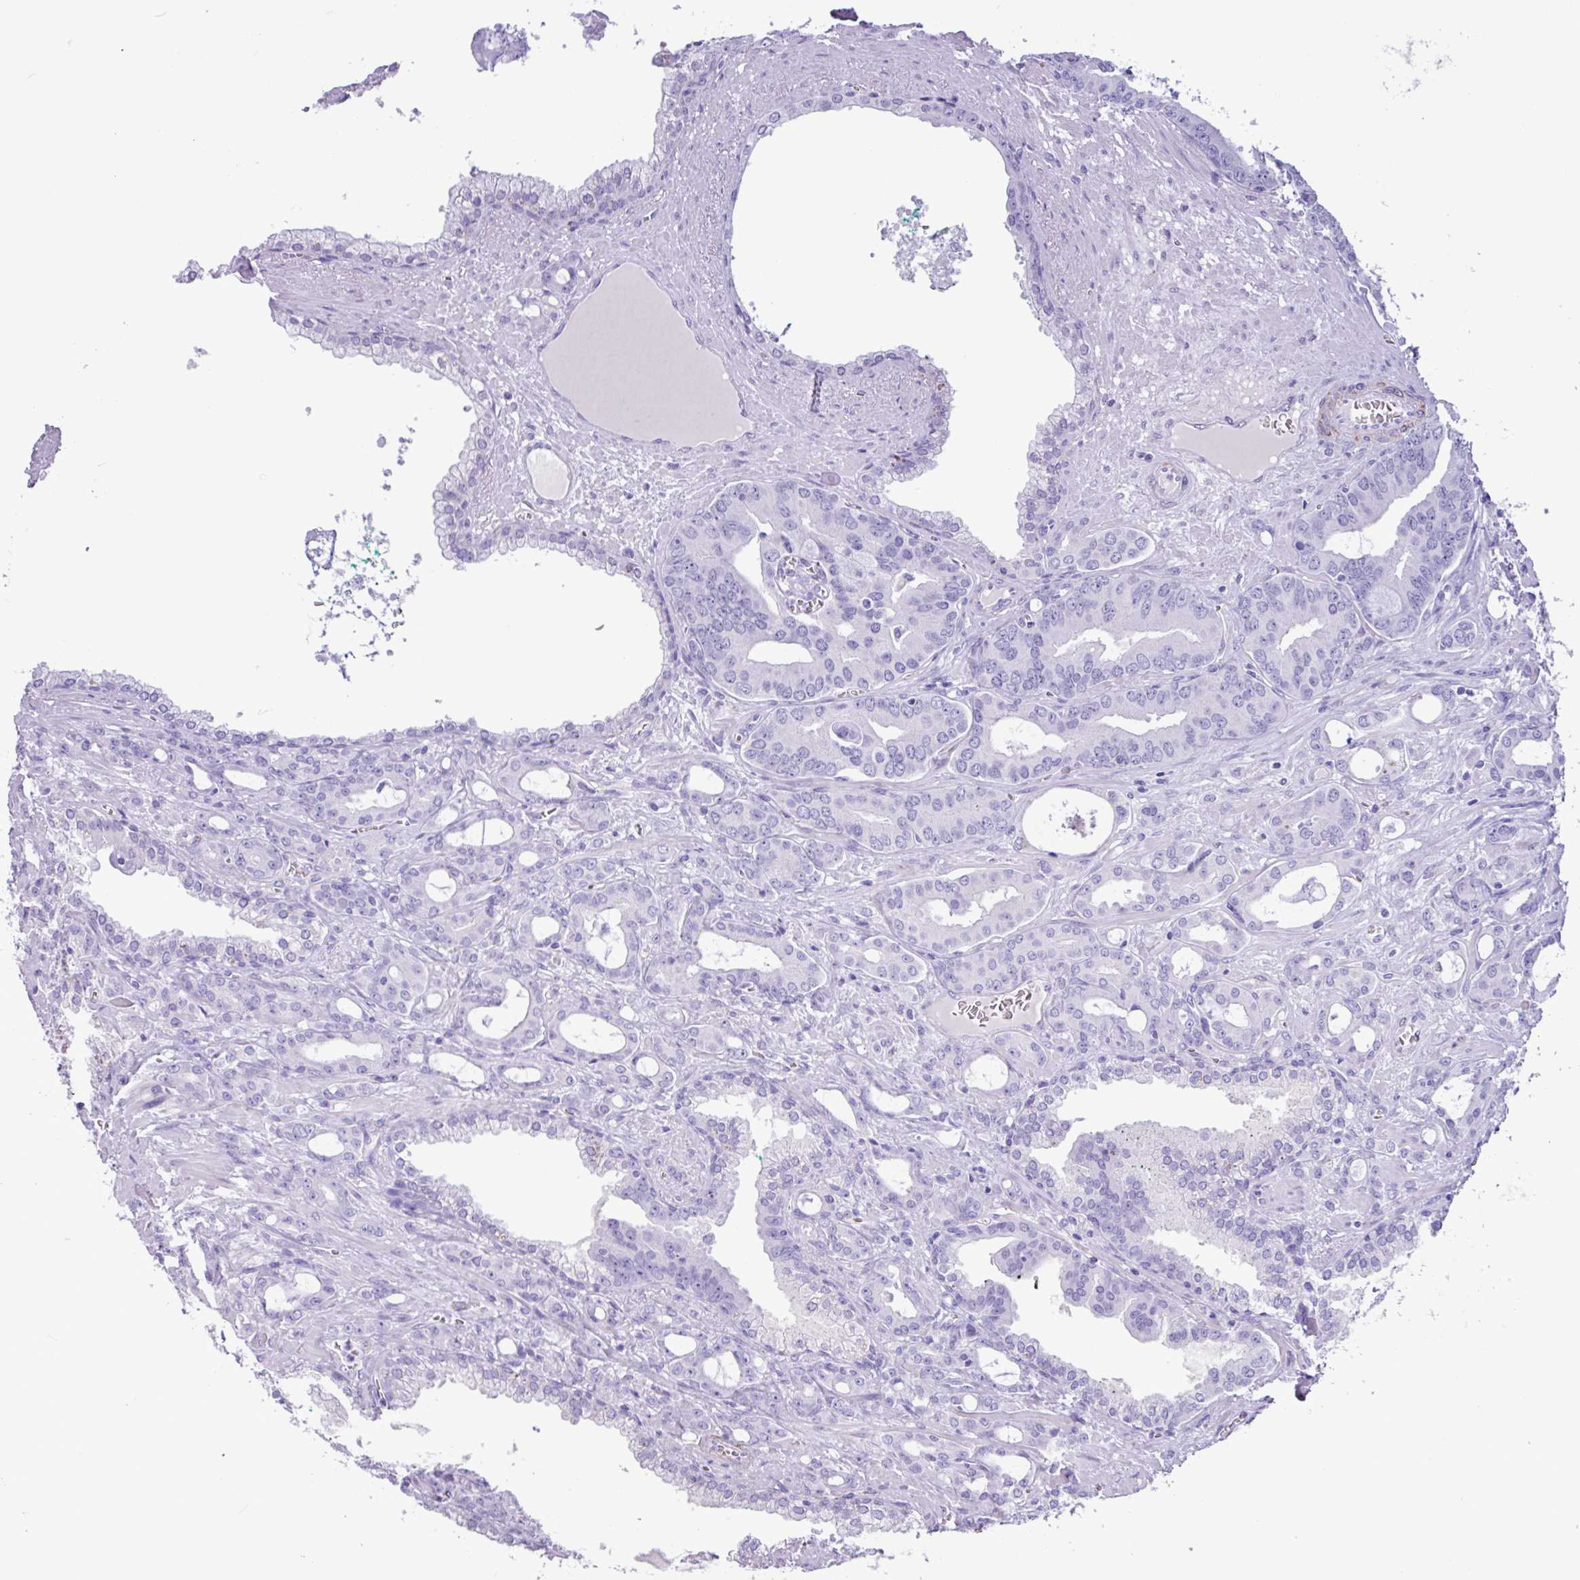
{"staining": {"intensity": "negative", "quantity": "none", "location": "none"}, "tissue": "prostate cancer", "cell_type": "Tumor cells", "image_type": "cancer", "snomed": [{"axis": "morphology", "description": "Adenocarcinoma, High grade"}, {"axis": "topography", "description": "Prostate"}], "caption": "Human prostate cancer stained for a protein using immunohistochemistry (IHC) reveals no positivity in tumor cells.", "gene": "CKMT2", "patient": {"sex": "male", "age": 72}}